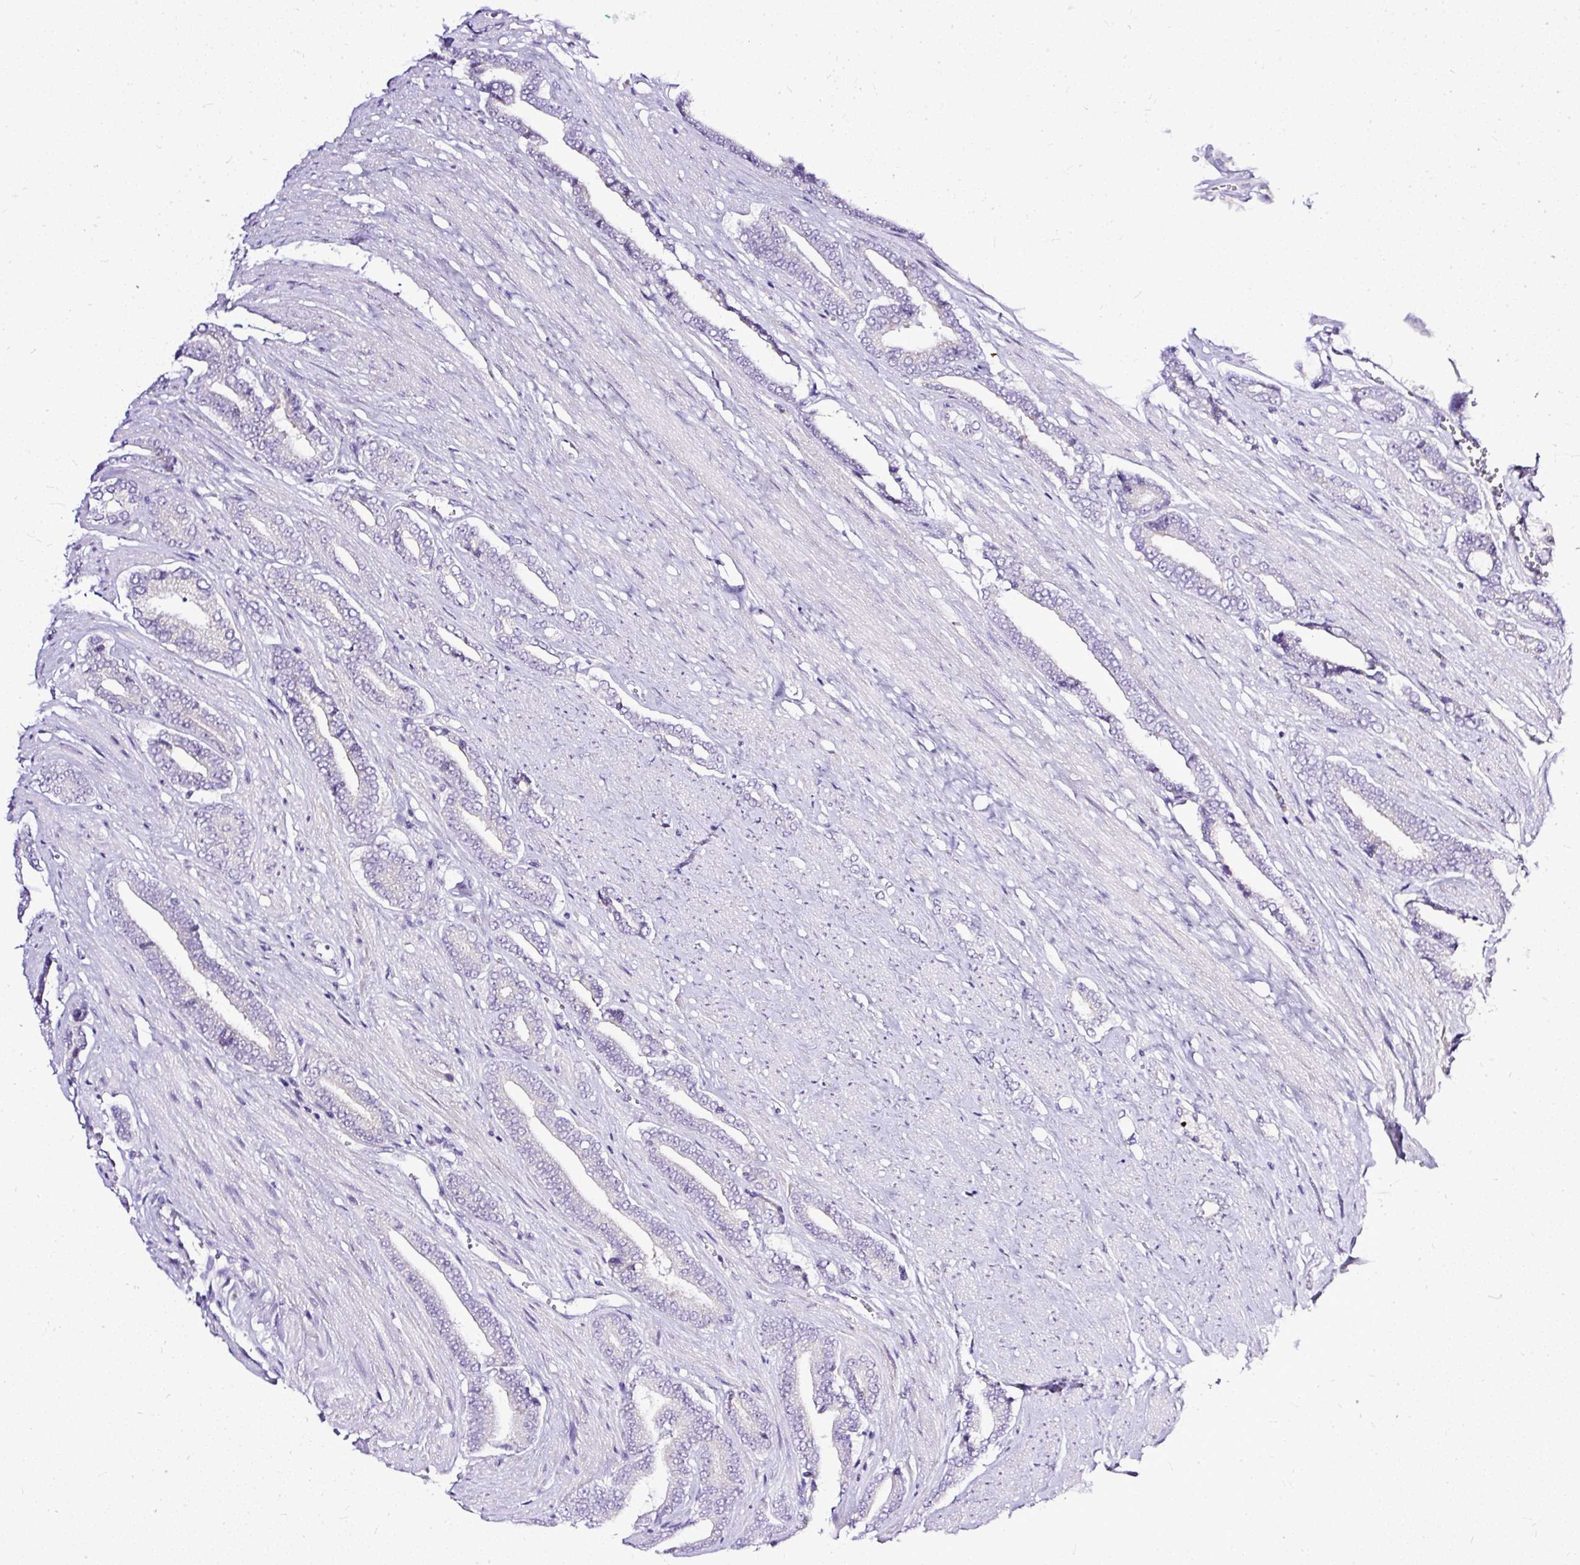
{"staining": {"intensity": "negative", "quantity": "none", "location": "none"}, "tissue": "prostate cancer", "cell_type": "Tumor cells", "image_type": "cancer", "snomed": [{"axis": "morphology", "description": "Adenocarcinoma, NOS"}, {"axis": "topography", "description": "Prostate and seminal vesicle, NOS"}], "caption": "Adenocarcinoma (prostate) was stained to show a protein in brown. There is no significant expression in tumor cells. The staining is performed using DAB (3,3'-diaminobenzidine) brown chromogen with nuclei counter-stained in using hematoxylin.", "gene": "AMFR", "patient": {"sex": "male", "age": 76}}